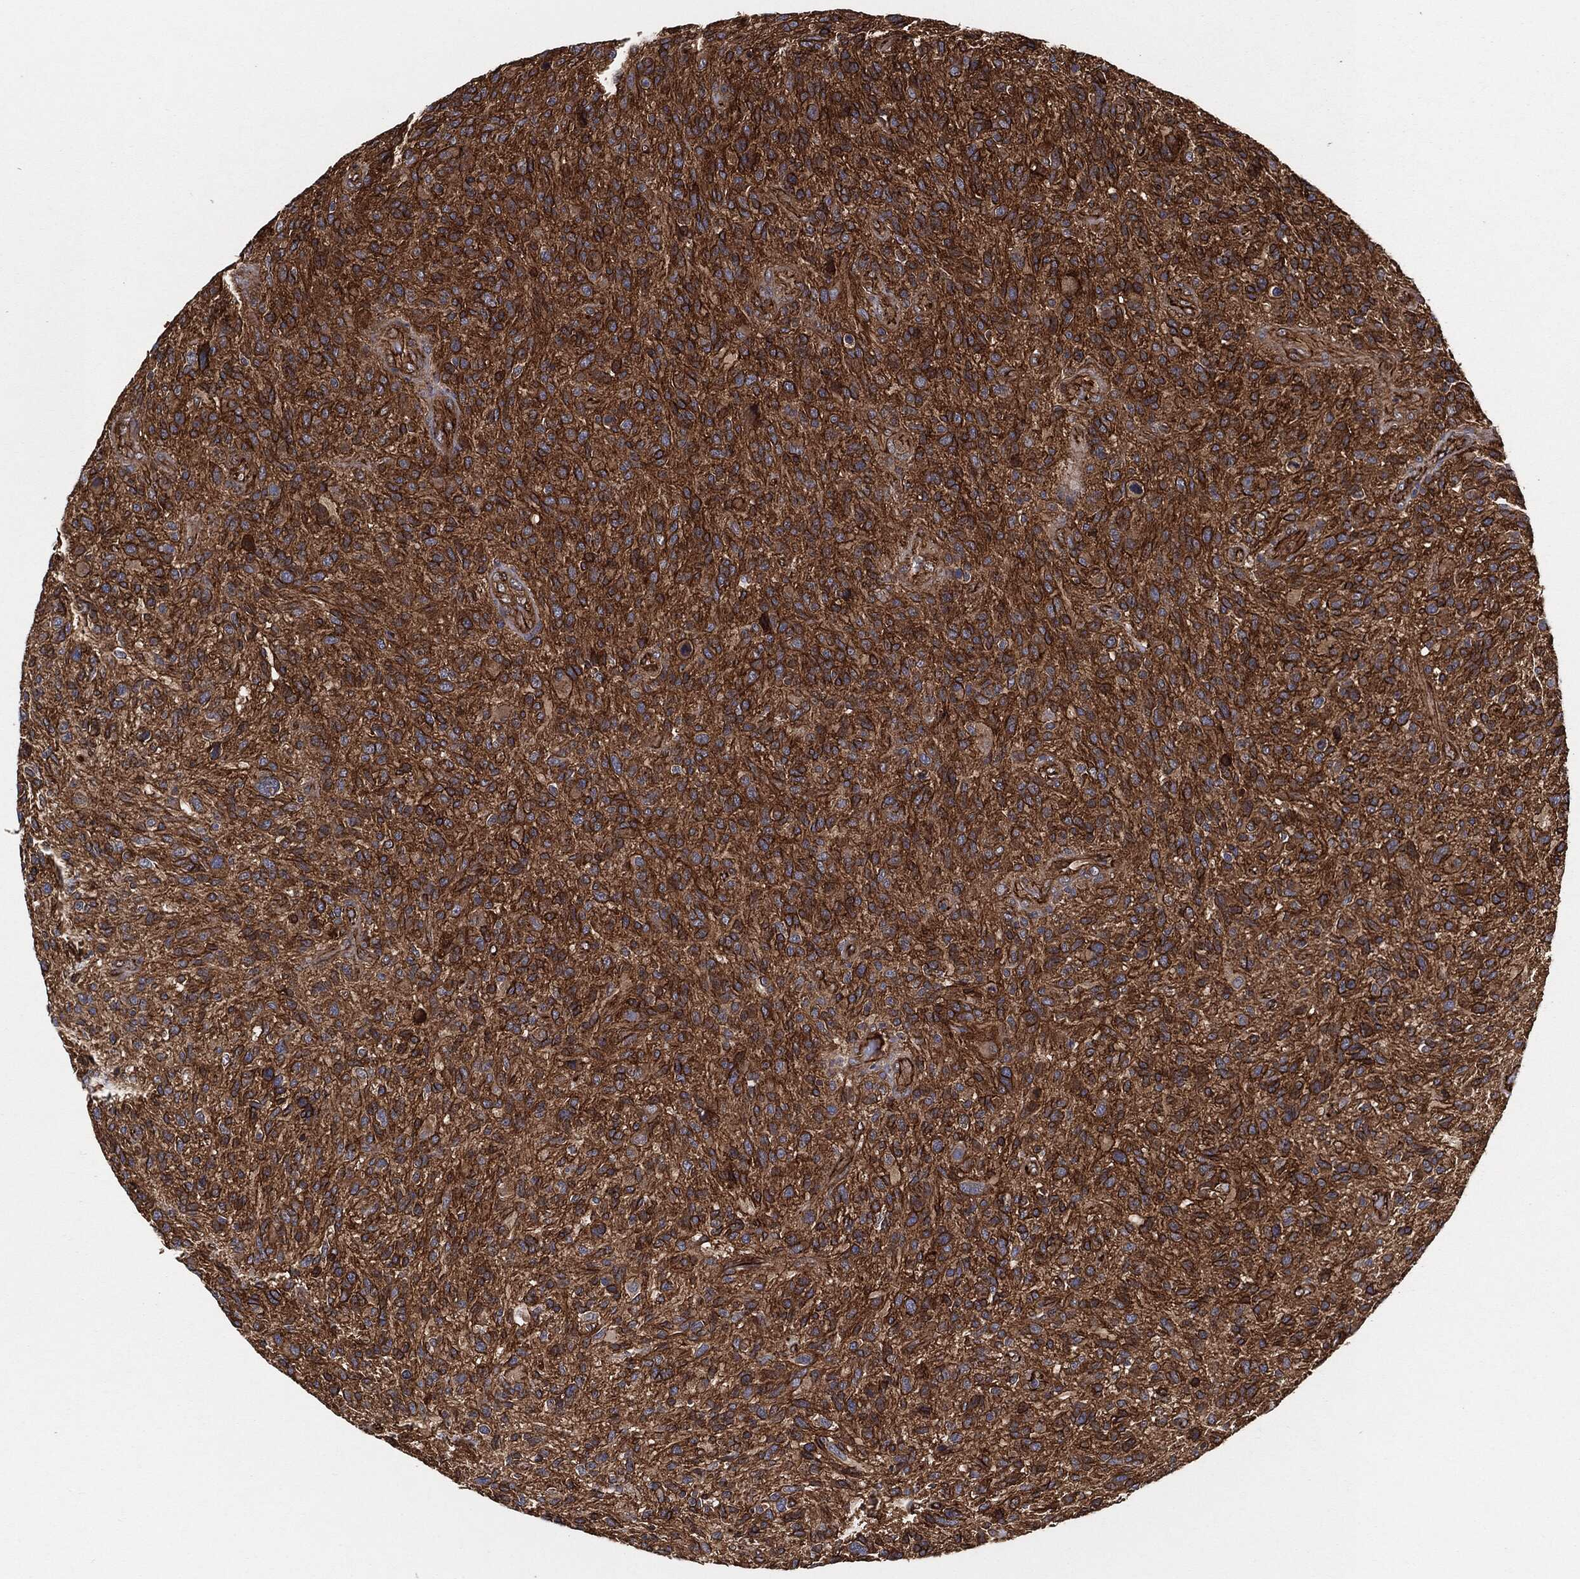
{"staining": {"intensity": "strong", "quantity": "25%-75%", "location": "cytoplasmic/membranous"}, "tissue": "glioma", "cell_type": "Tumor cells", "image_type": "cancer", "snomed": [{"axis": "morphology", "description": "Glioma, malignant, High grade"}, {"axis": "topography", "description": "Brain"}], "caption": "Glioma stained with a brown dye exhibits strong cytoplasmic/membranous positive expression in approximately 25%-75% of tumor cells.", "gene": "CTNNA1", "patient": {"sex": "male", "age": 47}}